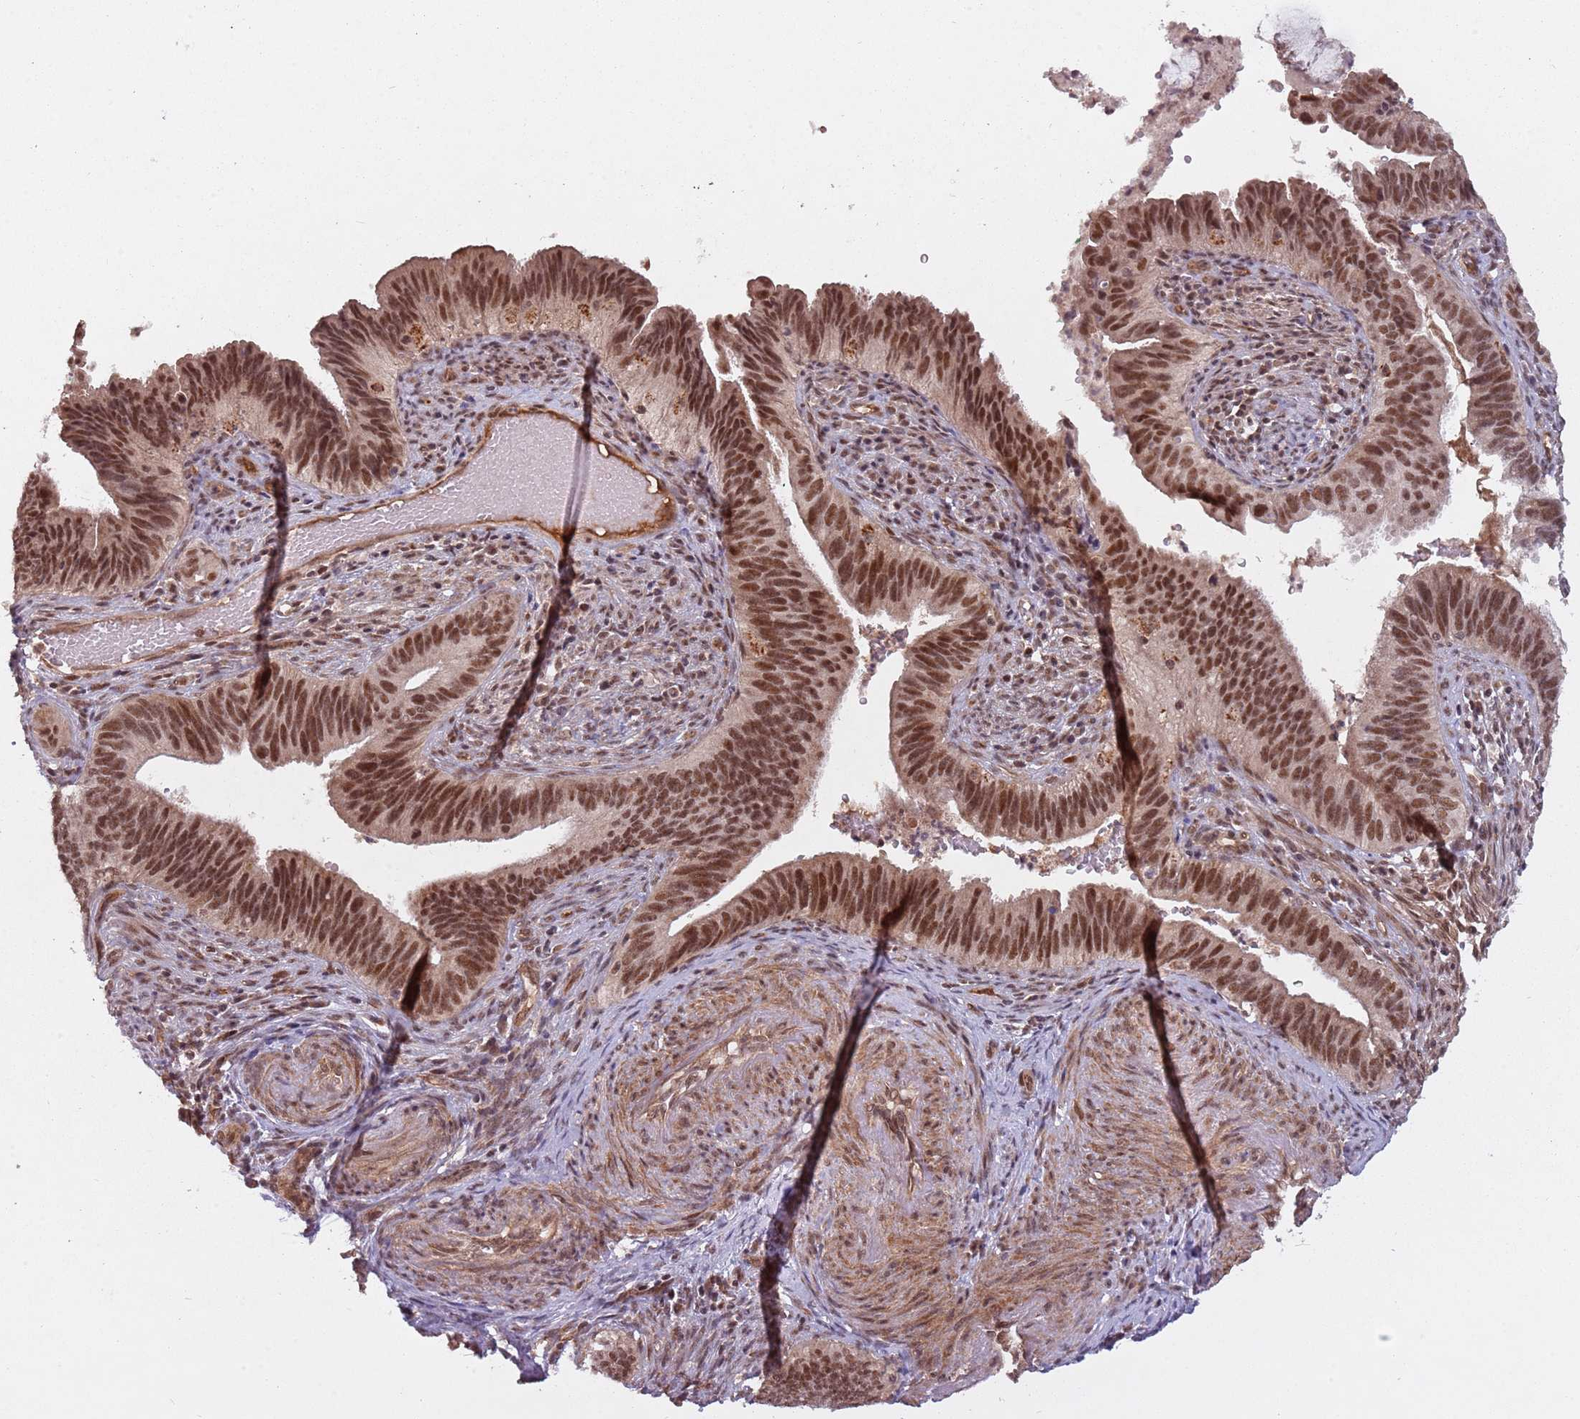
{"staining": {"intensity": "strong", "quantity": ">75%", "location": "nuclear"}, "tissue": "cervical cancer", "cell_type": "Tumor cells", "image_type": "cancer", "snomed": [{"axis": "morphology", "description": "Adenocarcinoma, NOS"}, {"axis": "topography", "description": "Cervix"}], "caption": "Cervical cancer (adenocarcinoma) stained with immunohistochemistry exhibits strong nuclear staining in approximately >75% of tumor cells.", "gene": "SUDS3", "patient": {"sex": "female", "age": 42}}